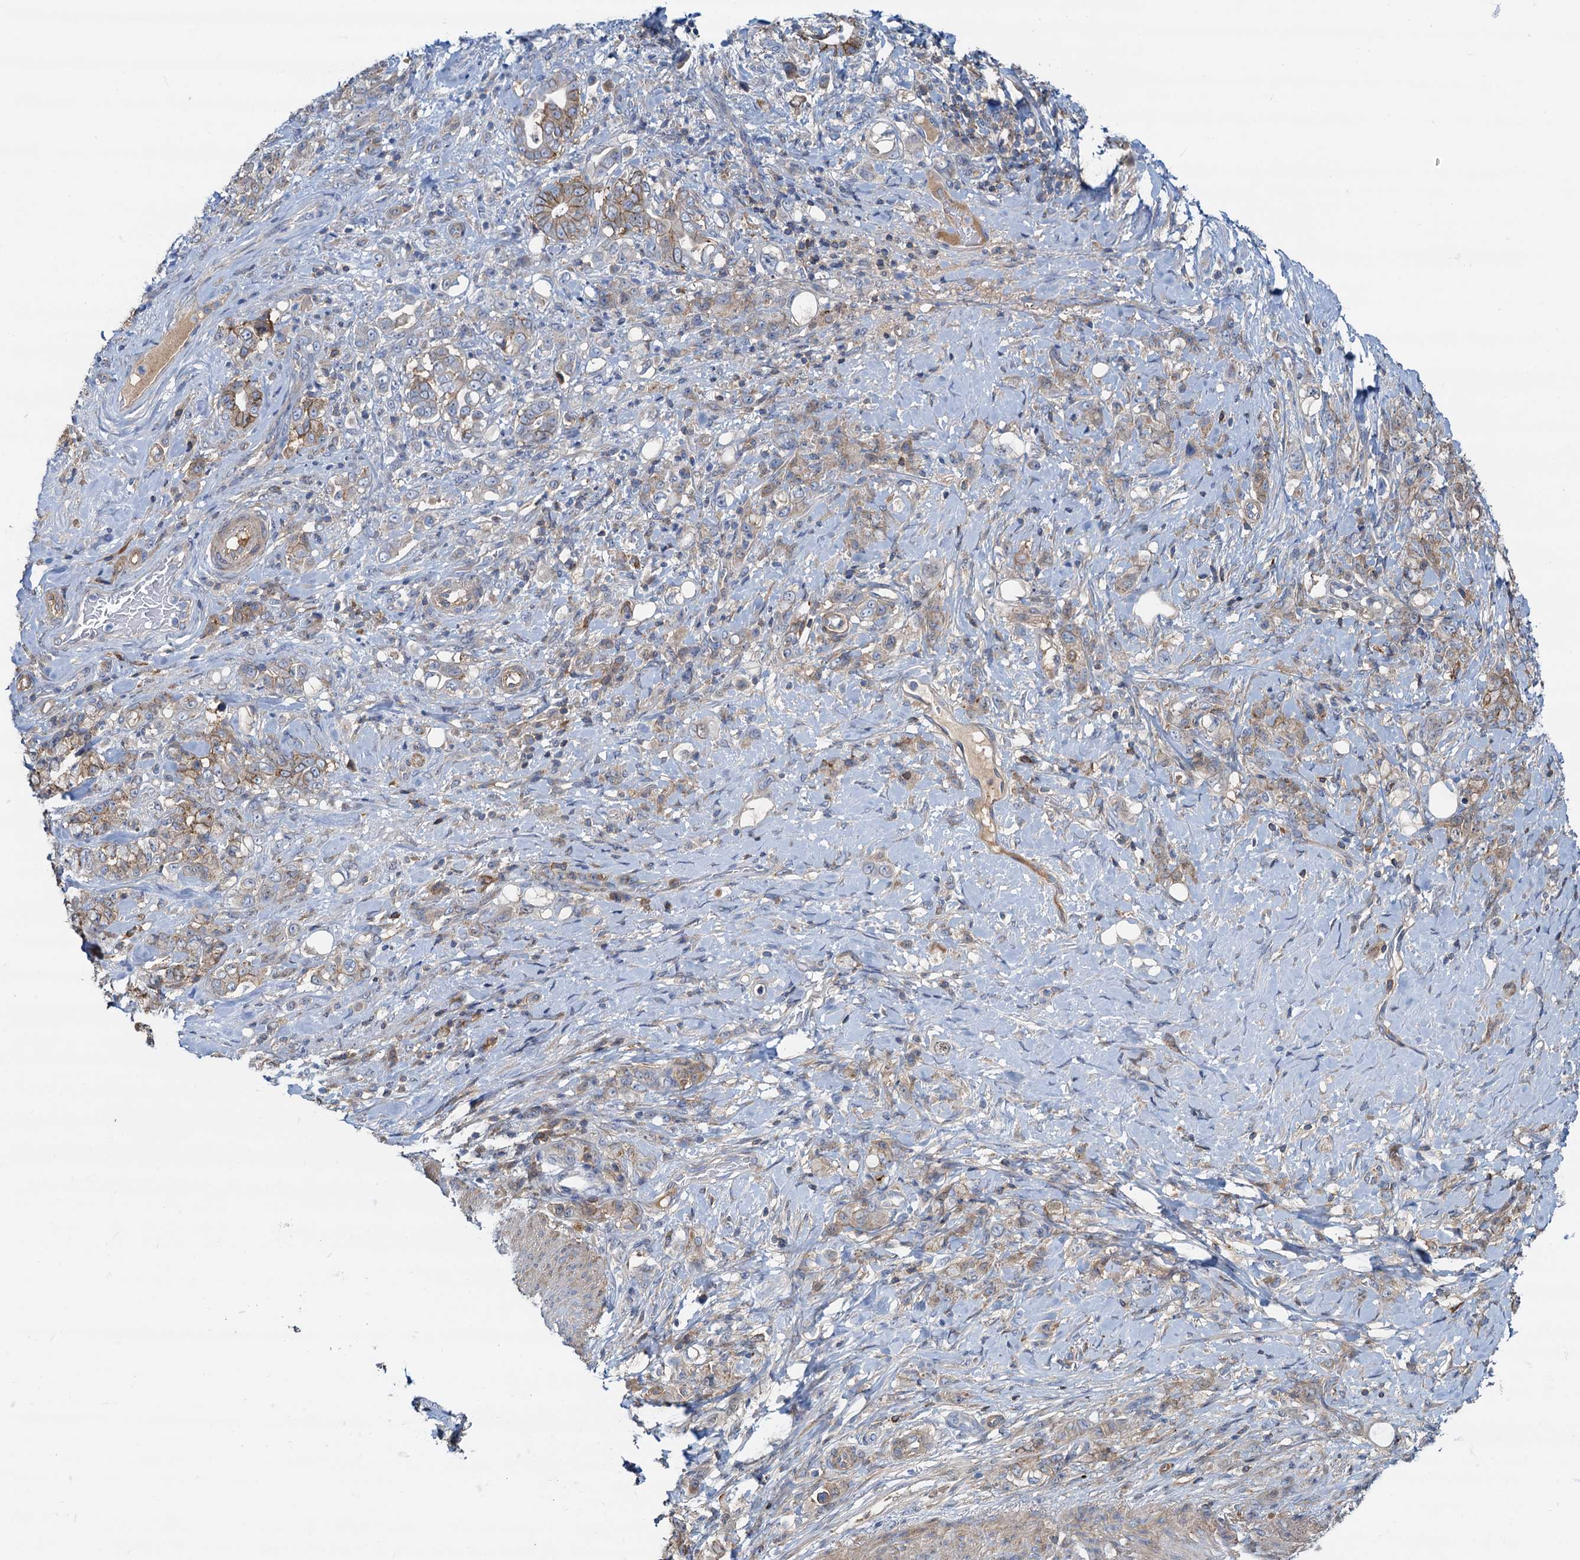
{"staining": {"intensity": "moderate", "quantity": "<25%", "location": "cytoplasmic/membranous"}, "tissue": "stomach cancer", "cell_type": "Tumor cells", "image_type": "cancer", "snomed": [{"axis": "morphology", "description": "Adenocarcinoma, NOS"}, {"axis": "topography", "description": "Stomach"}], "caption": "This image reveals IHC staining of stomach cancer (adenocarcinoma), with low moderate cytoplasmic/membranous positivity in approximately <25% of tumor cells.", "gene": "LNX2", "patient": {"sex": "female", "age": 79}}